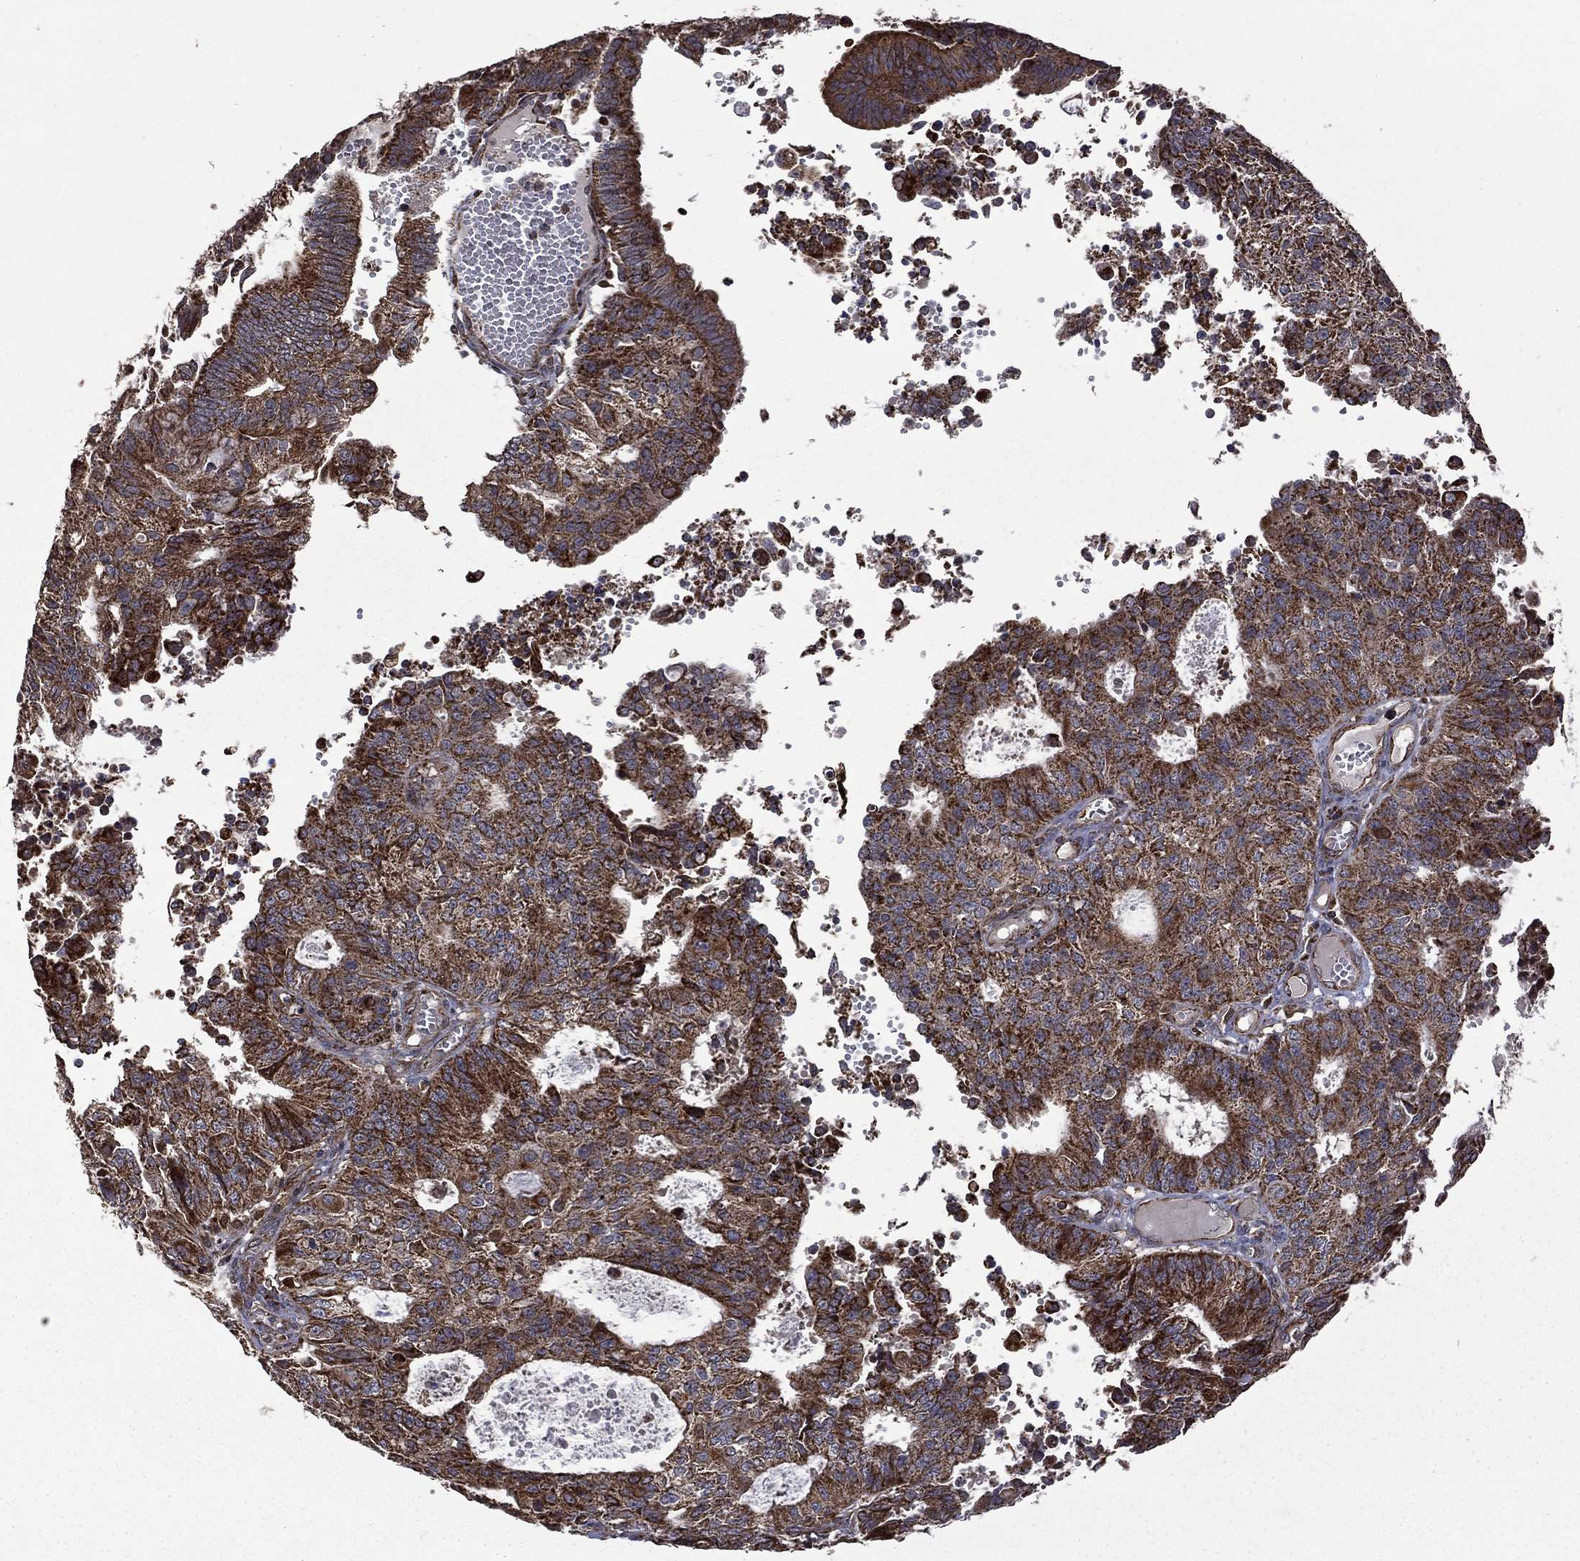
{"staining": {"intensity": "strong", "quantity": ">75%", "location": "cytoplasmic/membranous"}, "tissue": "endometrial cancer", "cell_type": "Tumor cells", "image_type": "cancer", "snomed": [{"axis": "morphology", "description": "Adenocarcinoma, NOS"}, {"axis": "topography", "description": "Endometrium"}], "caption": "Endometrial cancer (adenocarcinoma) was stained to show a protein in brown. There is high levels of strong cytoplasmic/membranous expression in about >75% of tumor cells.", "gene": "GIMAP6", "patient": {"sex": "female", "age": 82}}